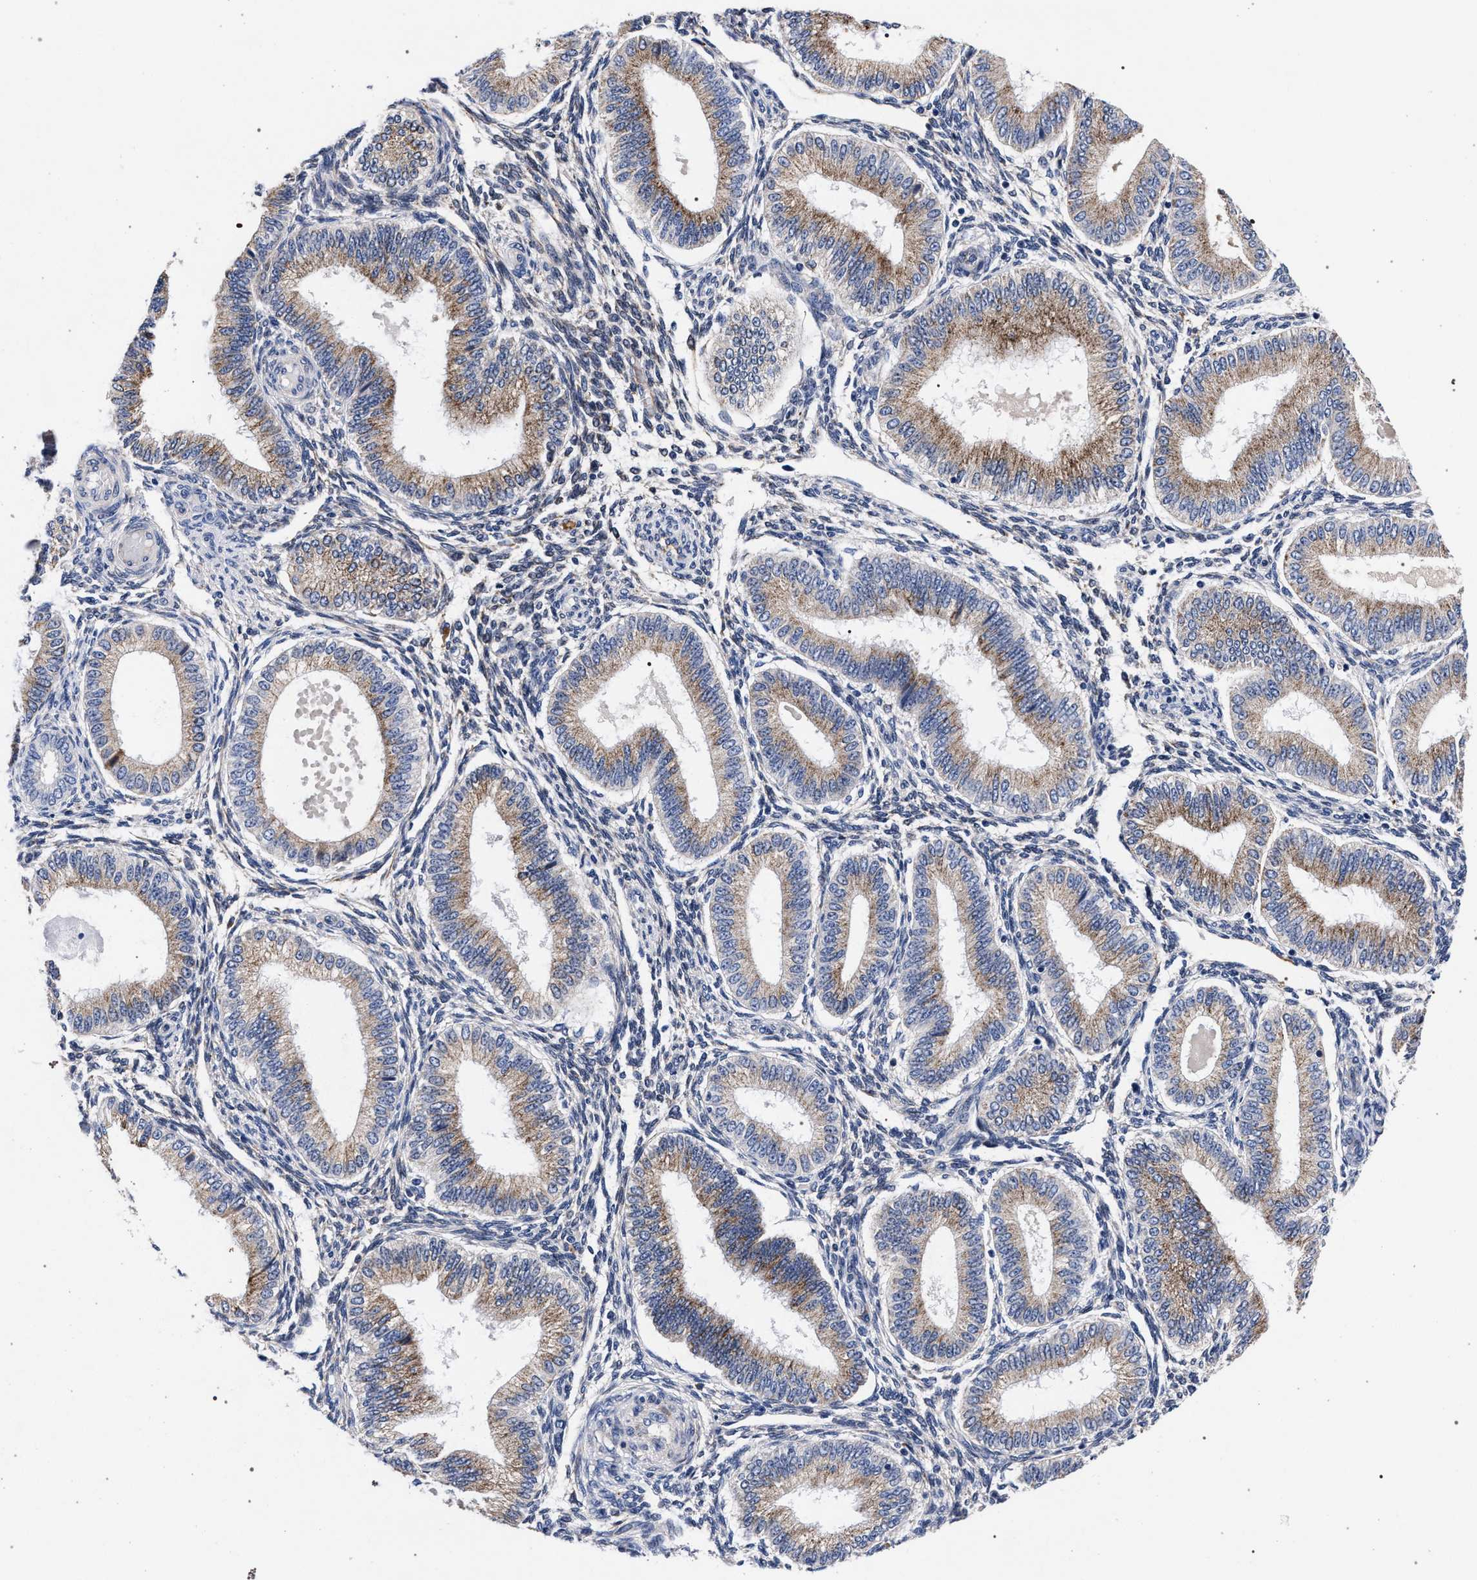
{"staining": {"intensity": "negative", "quantity": "none", "location": "none"}, "tissue": "endometrium", "cell_type": "Cells in endometrial stroma", "image_type": "normal", "snomed": [{"axis": "morphology", "description": "Normal tissue, NOS"}, {"axis": "topography", "description": "Endometrium"}], "caption": "Immunohistochemistry (IHC) image of unremarkable endometrium: human endometrium stained with DAB reveals no significant protein staining in cells in endometrial stroma.", "gene": "ACOX1", "patient": {"sex": "female", "age": 39}}